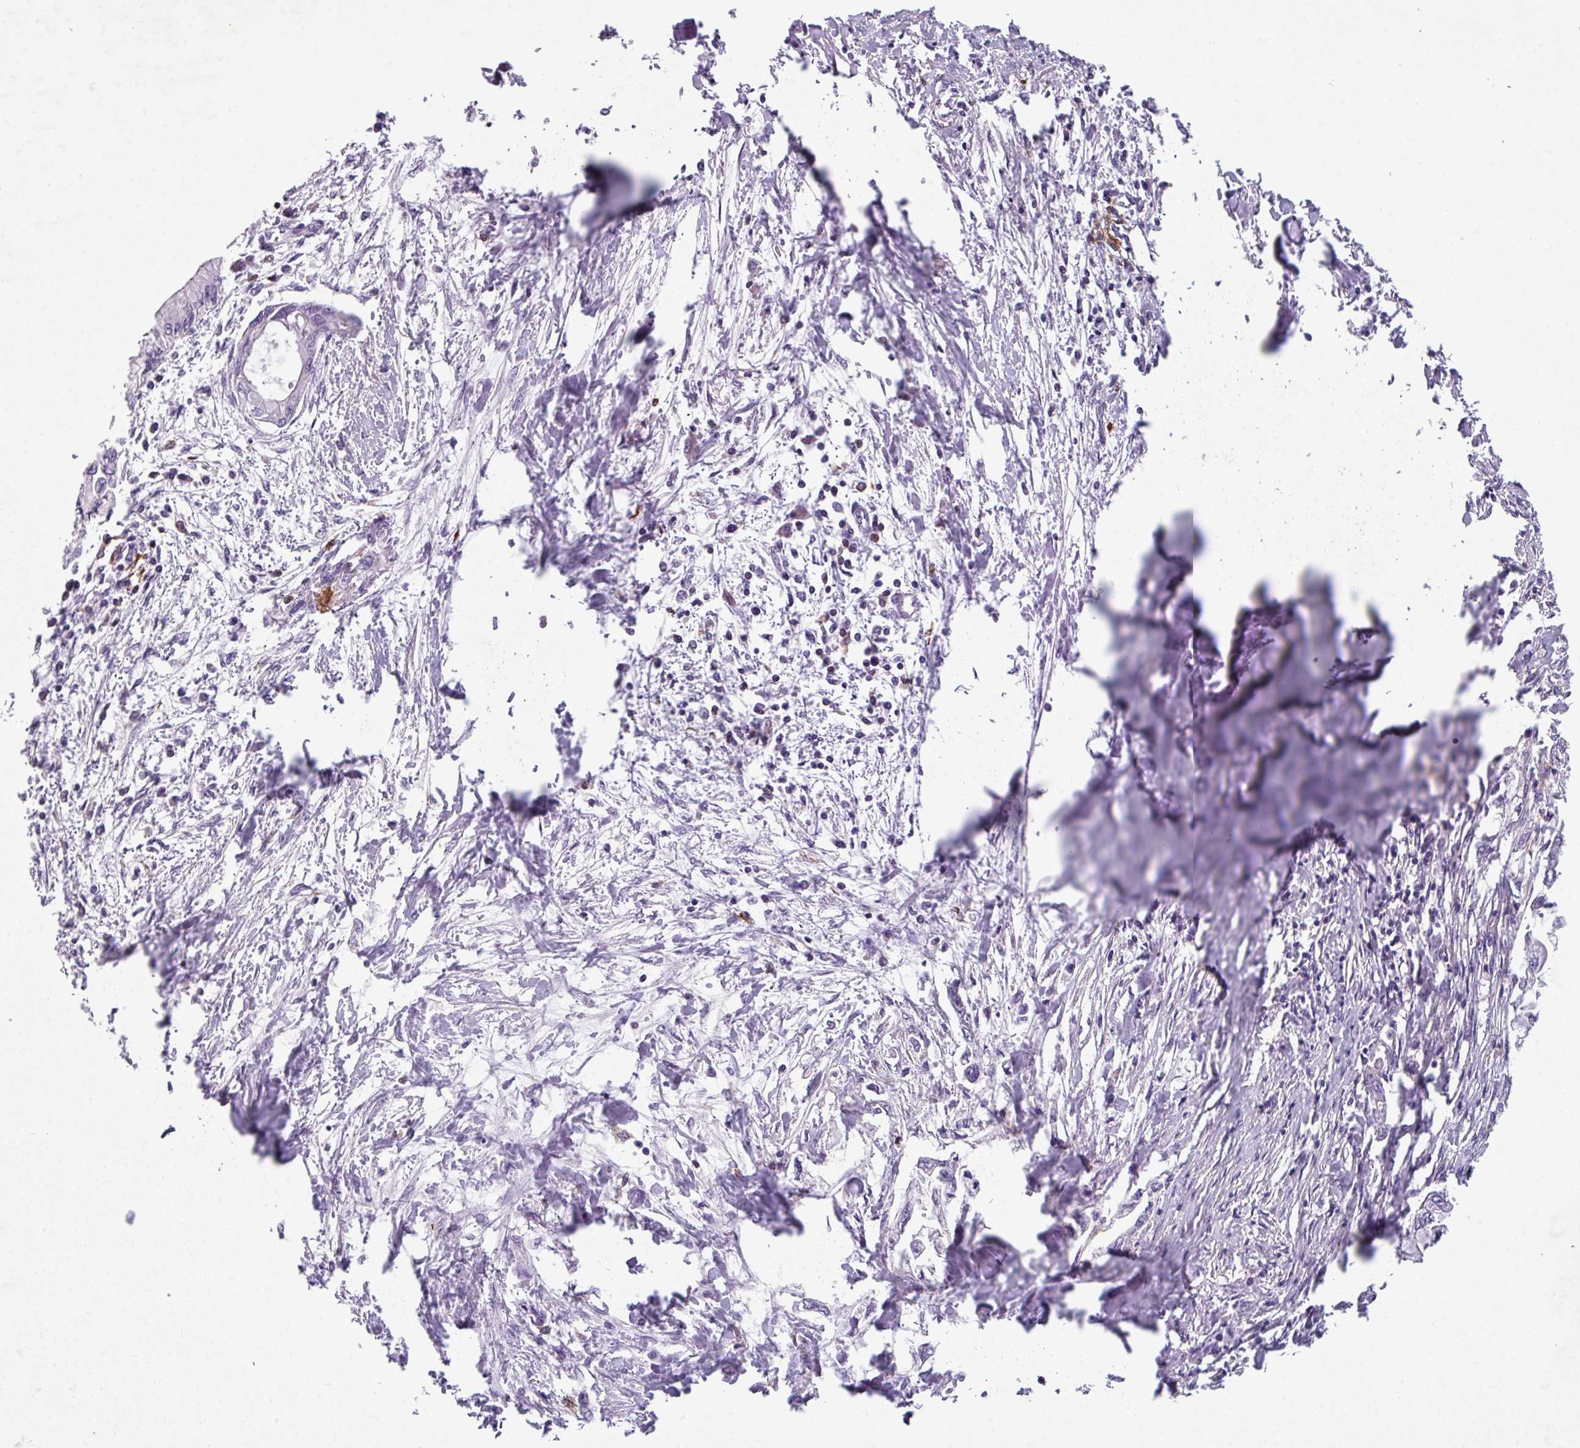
{"staining": {"intensity": "negative", "quantity": "none", "location": "none"}, "tissue": "pancreatic cancer", "cell_type": "Tumor cells", "image_type": "cancer", "snomed": [{"axis": "morphology", "description": "Adenocarcinoma, NOS"}, {"axis": "topography", "description": "Pancreas"}], "caption": "Immunohistochemistry (IHC) photomicrograph of human pancreatic cancer stained for a protein (brown), which exhibits no expression in tumor cells.", "gene": "NEDD9", "patient": {"sex": "male", "age": 48}}